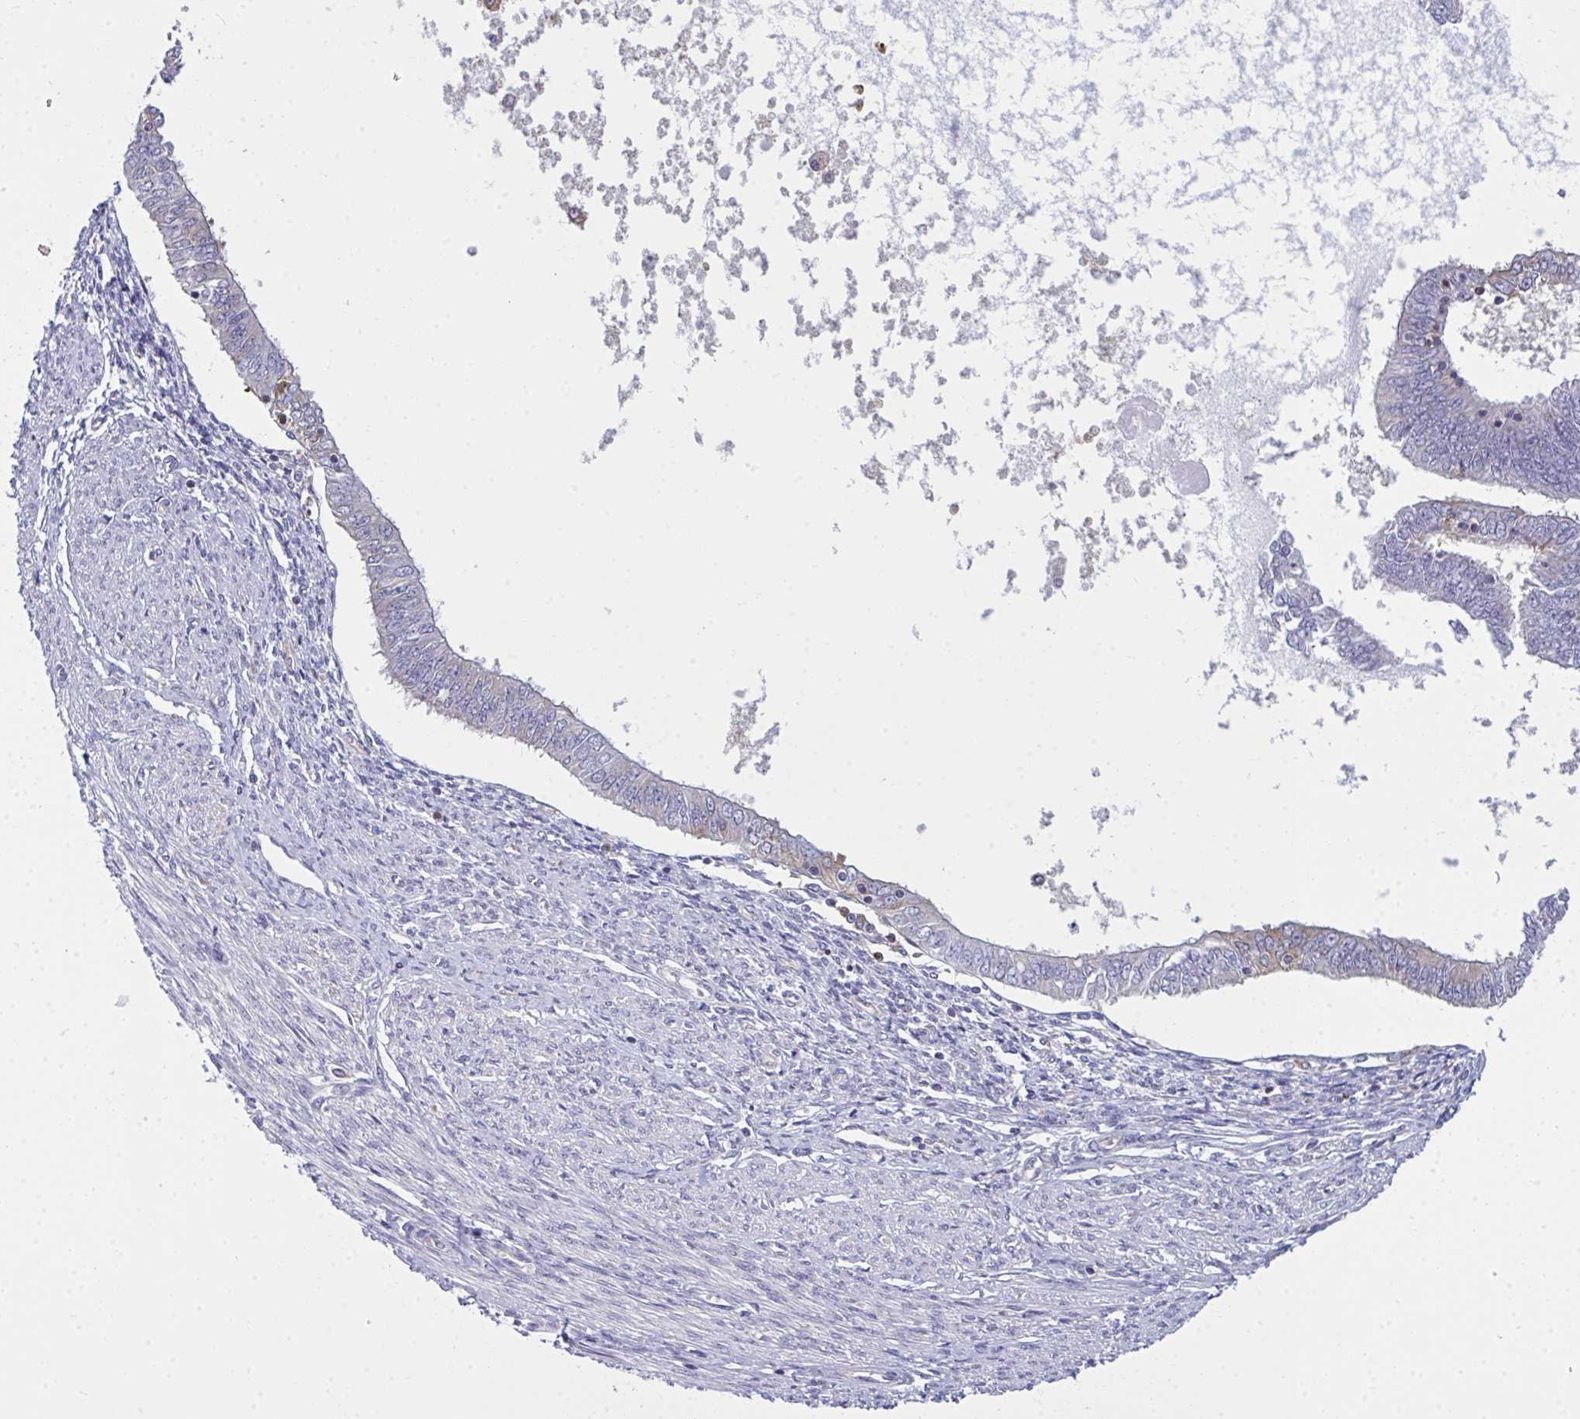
{"staining": {"intensity": "negative", "quantity": "none", "location": "none"}, "tissue": "endometrial cancer", "cell_type": "Tumor cells", "image_type": "cancer", "snomed": [{"axis": "morphology", "description": "Adenocarcinoma, NOS"}, {"axis": "topography", "description": "Endometrium"}], "caption": "DAB immunohistochemical staining of human adenocarcinoma (endometrial) reveals no significant expression in tumor cells.", "gene": "SLC30A6", "patient": {"sex": "female", "age": 58}}